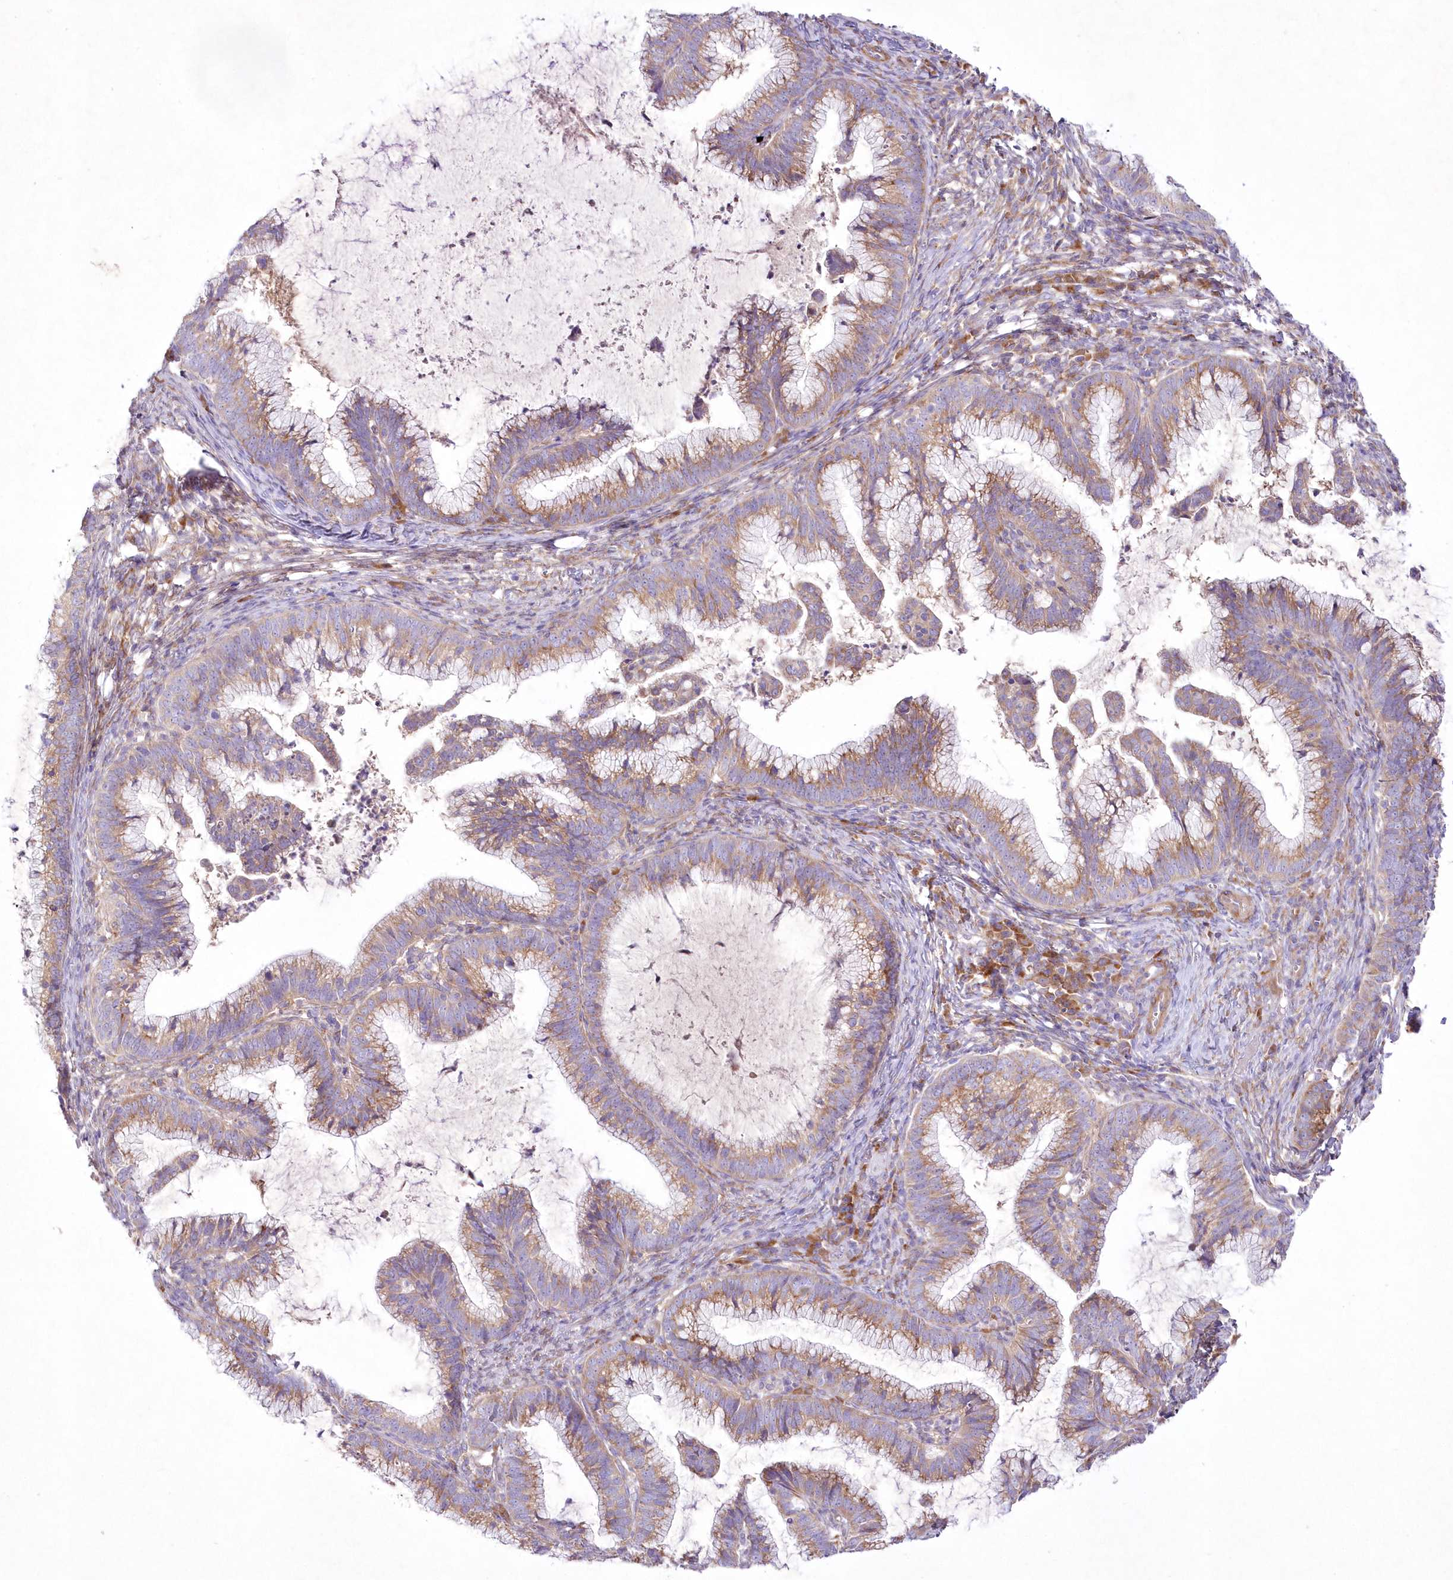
{"staining": {"intensity": "moderate", "quantity": ">75%", "location": "cytoplasmic/membranous"}, "tissue": "cervical cancer", "cell_type": "Tumor cells", "image_type": "cancer", "snomed": [{"axis": "morphology", "description": "Adenocarcinoma, NOS"}, {"axis": "topography", "description": "Cervix"}], "caption": "Immunohistochemical staining of cervical adenocarcinoma reveals medium levels of moderate cytoplasmic/membranous expression in approximately >75% of tumor cells.", "gene": "ARFGEF3", "patient": {"sex": "female", "age": 36}}